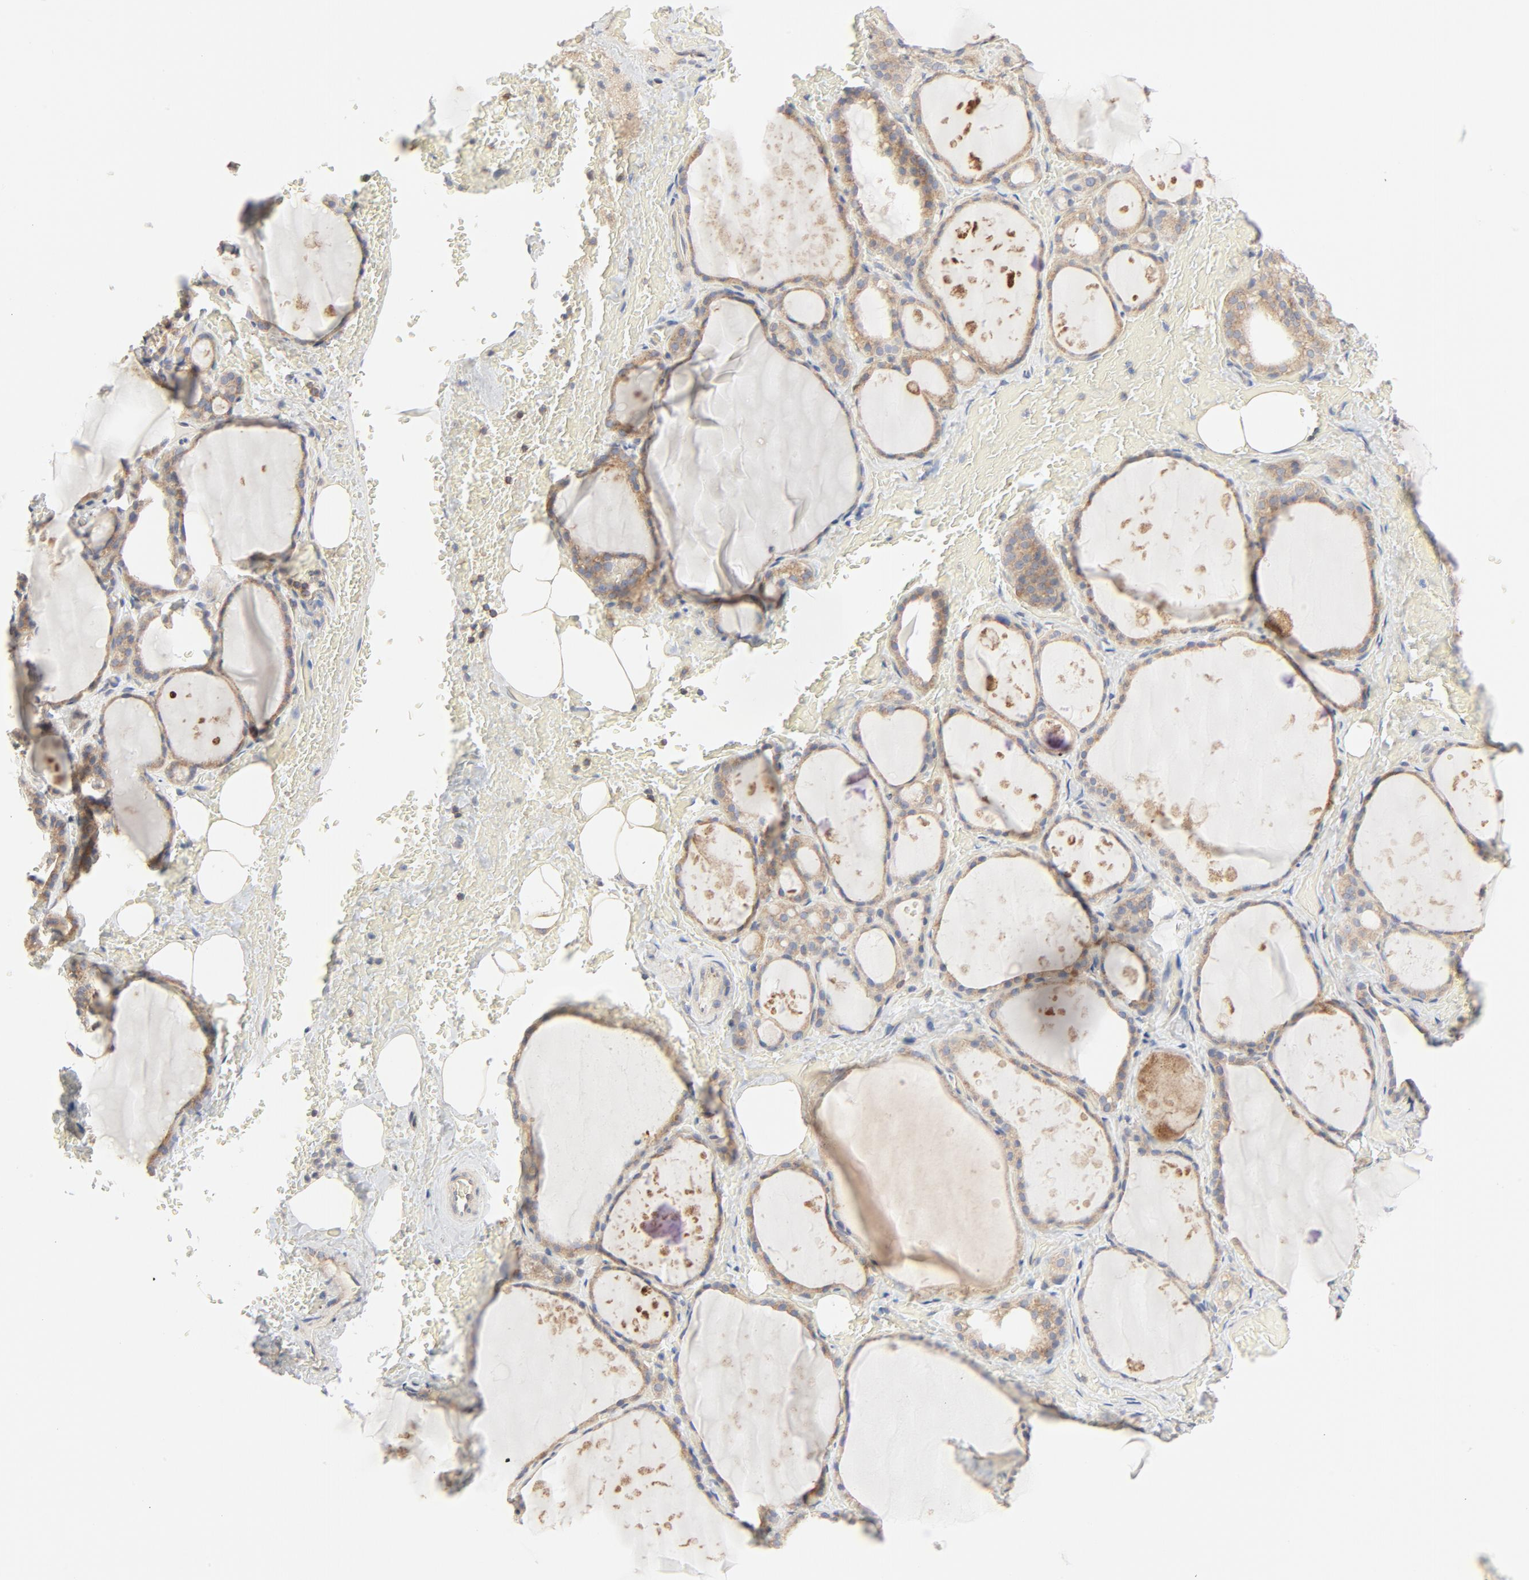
{"staining": {"intensity": "moderate", "quantity": ">75%", "location": "cytoplasmic/membranous"}, "tissue": "thyroid gland", "cell_type": "Glandular cells", "image_type": "normal", "snomed": [{"axis": "morphology", "description": "Normal tissue, NOS"}, {"axis": "topography", "description": "Thyroid gland"}], "caption": "This histopathology image exhibits immunohistochemistry staining of benign thyroid gland, with medium moderate cytoplasmic/membranous expression in about >75% of glandular cells.", "gene": "RABEP1", "patient": {"sex": "male", "age": 61}}